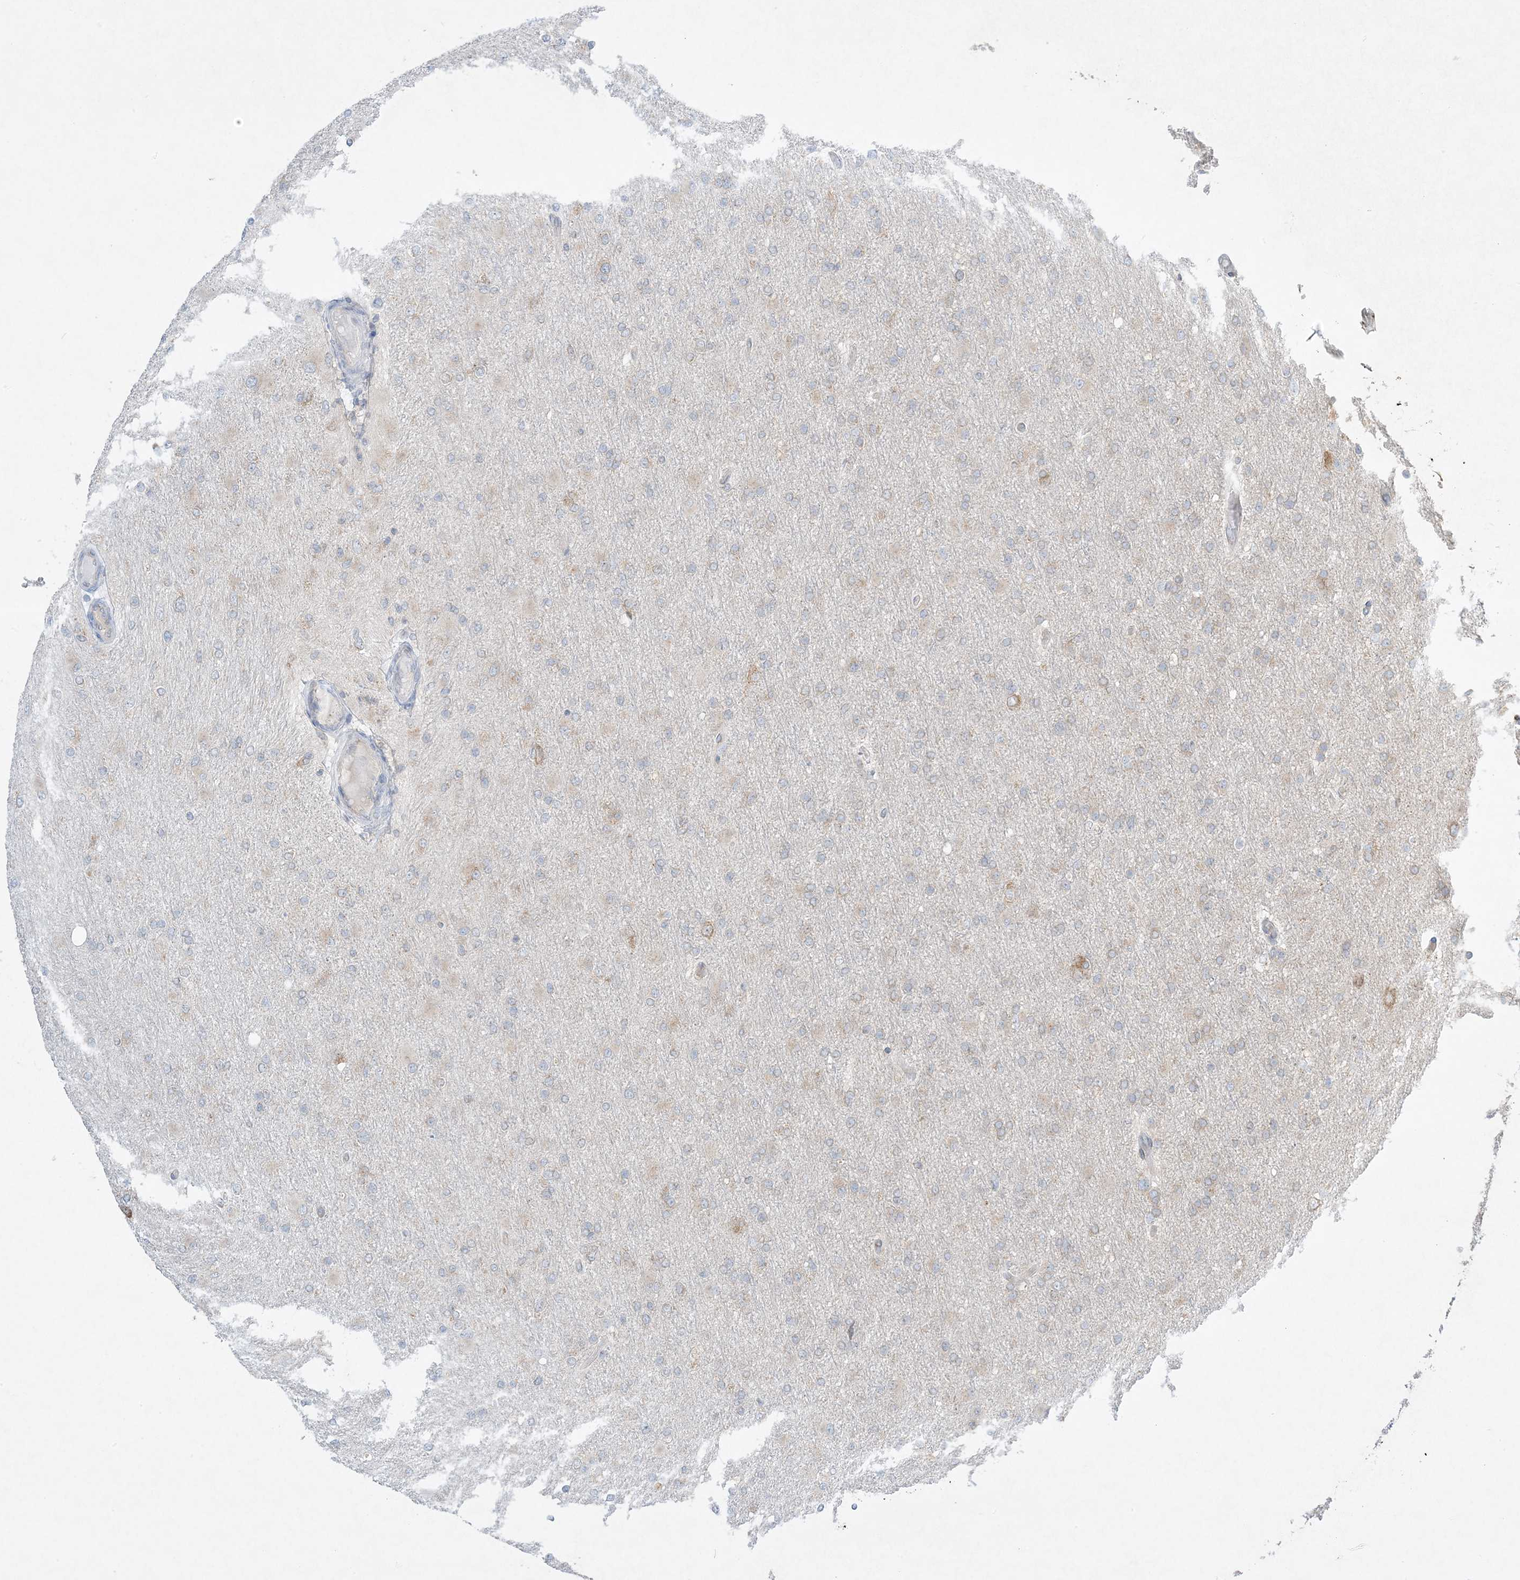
{"staining": {"intensity": "weak", "quantity": "<25%", "location": "cytoplasmic/membranous"}, "tissue": "glioma", "cell_type": "Tumor cells", "image_type": "cancer", "snomed": [{"axis": "morphology", "description": "Glioma, malignant, High grade"}, {"axis": "topography", "description": "Cerebral cortex"}], "caption": "Tumor cells show no significant expression in malignant glioma (high-grade). (DAB (3,3'-diaminobenzidine) immunohistochemistry visualized using brightfield microscopy, high magnification).", "gene": "RPP40", "patient": {"sex": "female", "age": 36}}